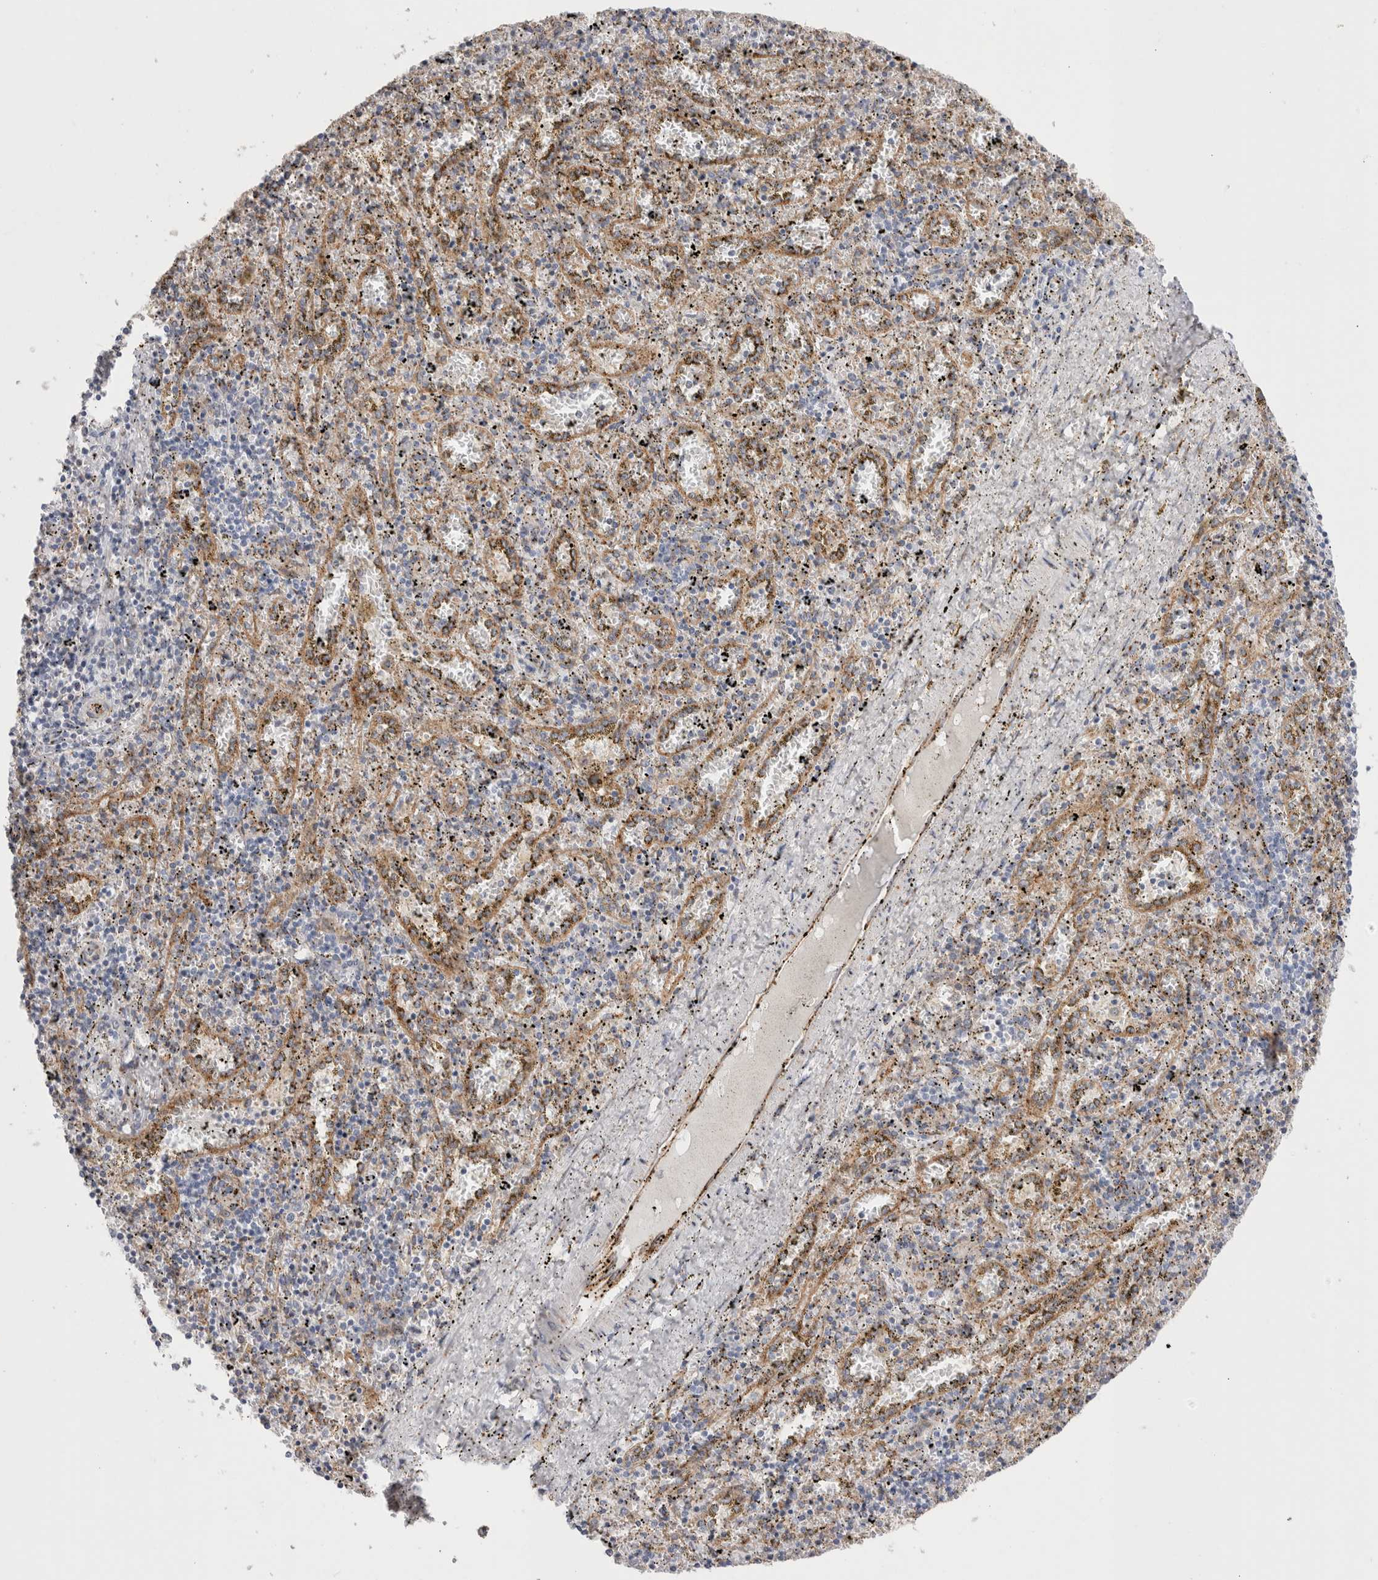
{"staining": {"intensity": "negative", "quantity": "none", "location": "none"}, "tissue": "spleen", "cell_type": "Cells in red pulp", "image_type": "normal", "snomed": [{"axis": "morphology", "description": "Normal tissue, NOS"}, {"axis": "topography", "description": "Spleen"}], "caption": "The immunohistochemistry image has no significant staining in cells in red pulp of spleen.", "gene": "CNPY4", "patient": {"sex": "male", "age": 11}}